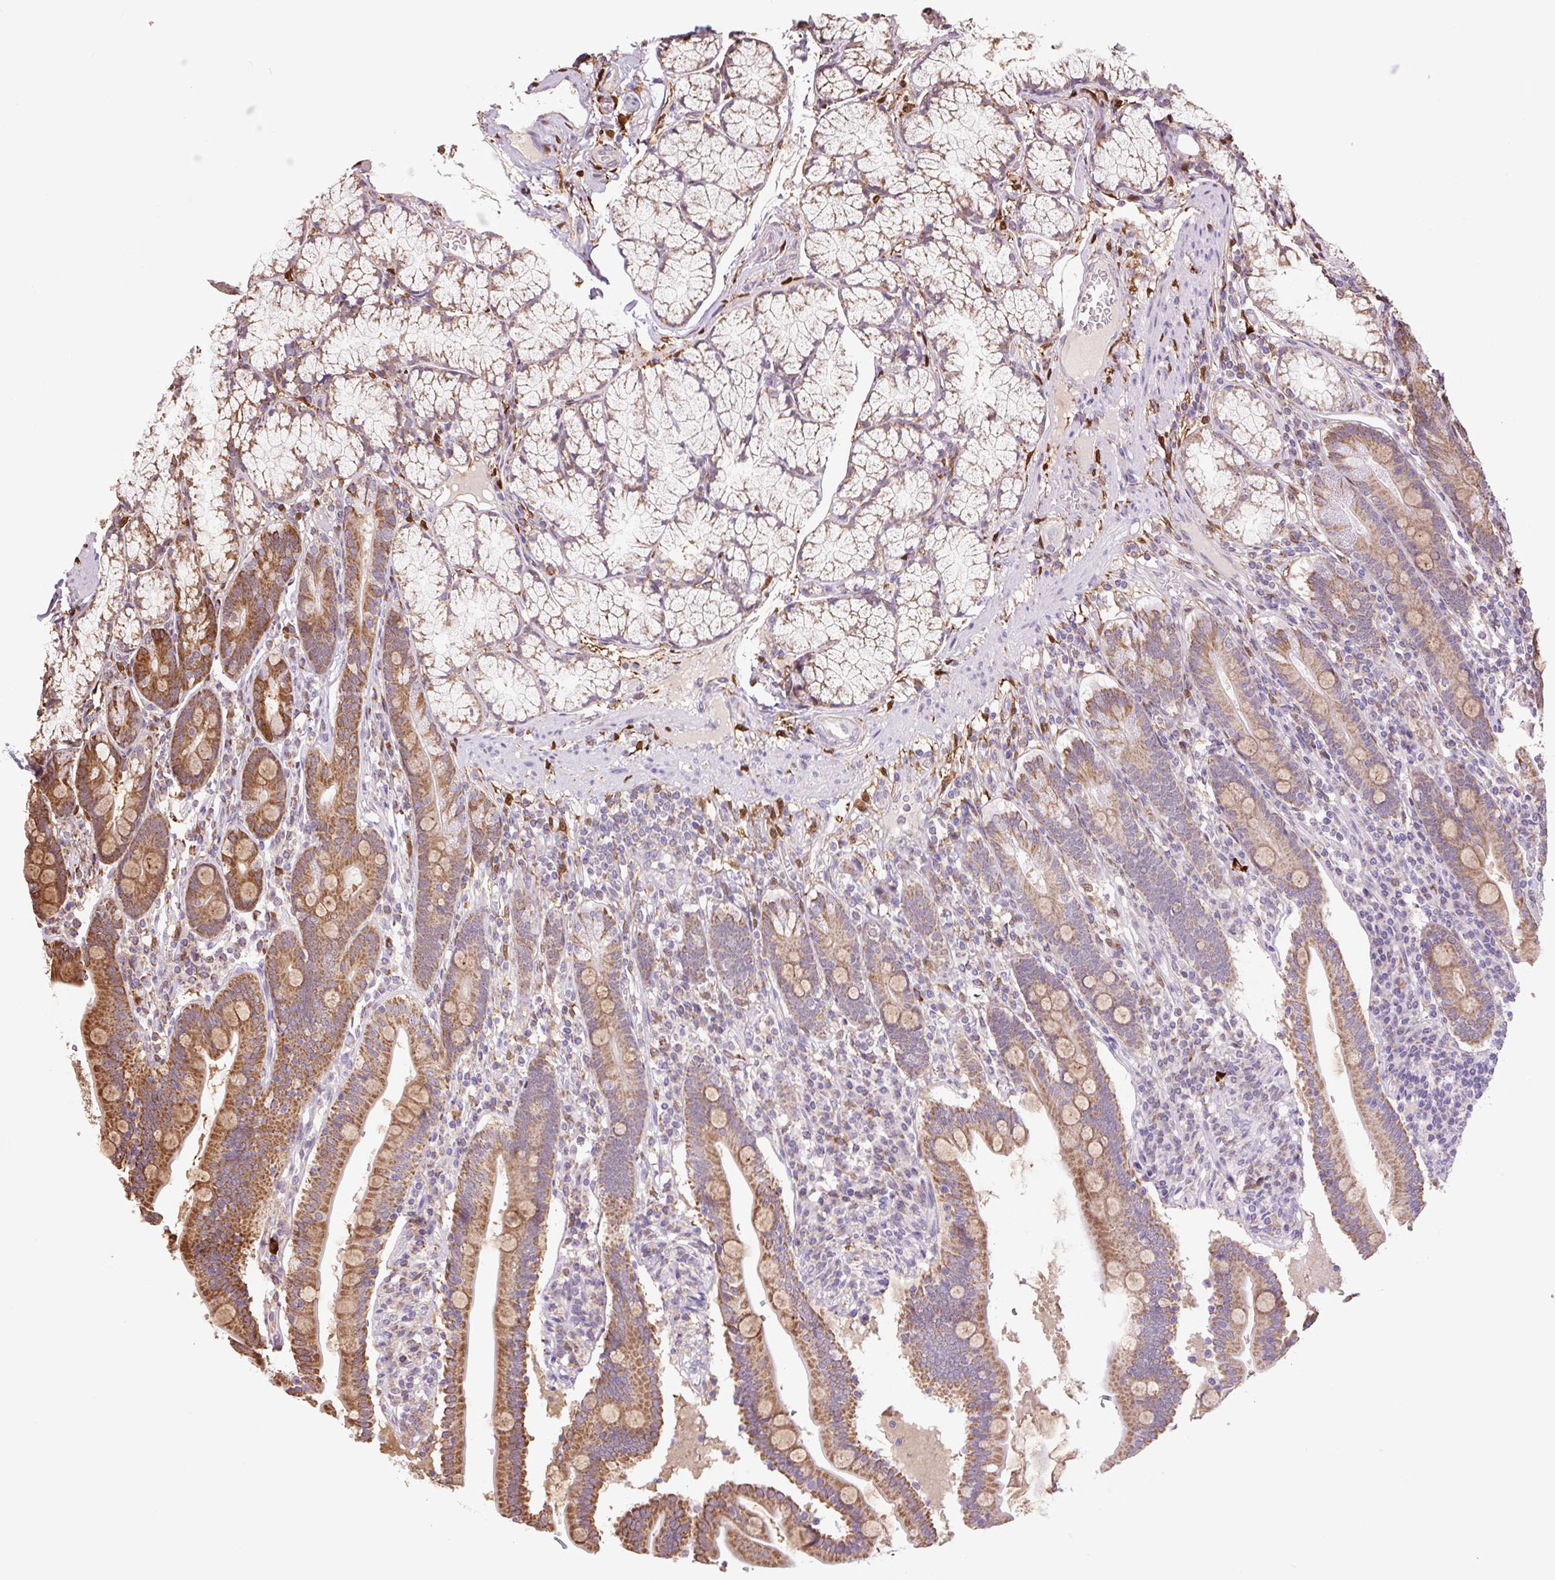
{"staining": {"intensity": "moderate", "quantity": ">75%", "location": "cytoplasmic/membranous"}, "tissue": "duodenum", "cell_type": "Glandular cells", "image_type": "normal", "snomed": [{"axis": "morphology", "description": "Normal tissue, NOS"}, {"axis": "topography", "description": "Duodenum"}], "caption": "Glandular cells exhibit moderate cytoplasmic/membranous positivity in about >75% of cells in unremarkable duodenum.", "gene": "SGF29", "patient": {"sex": "female", "age": 67}}